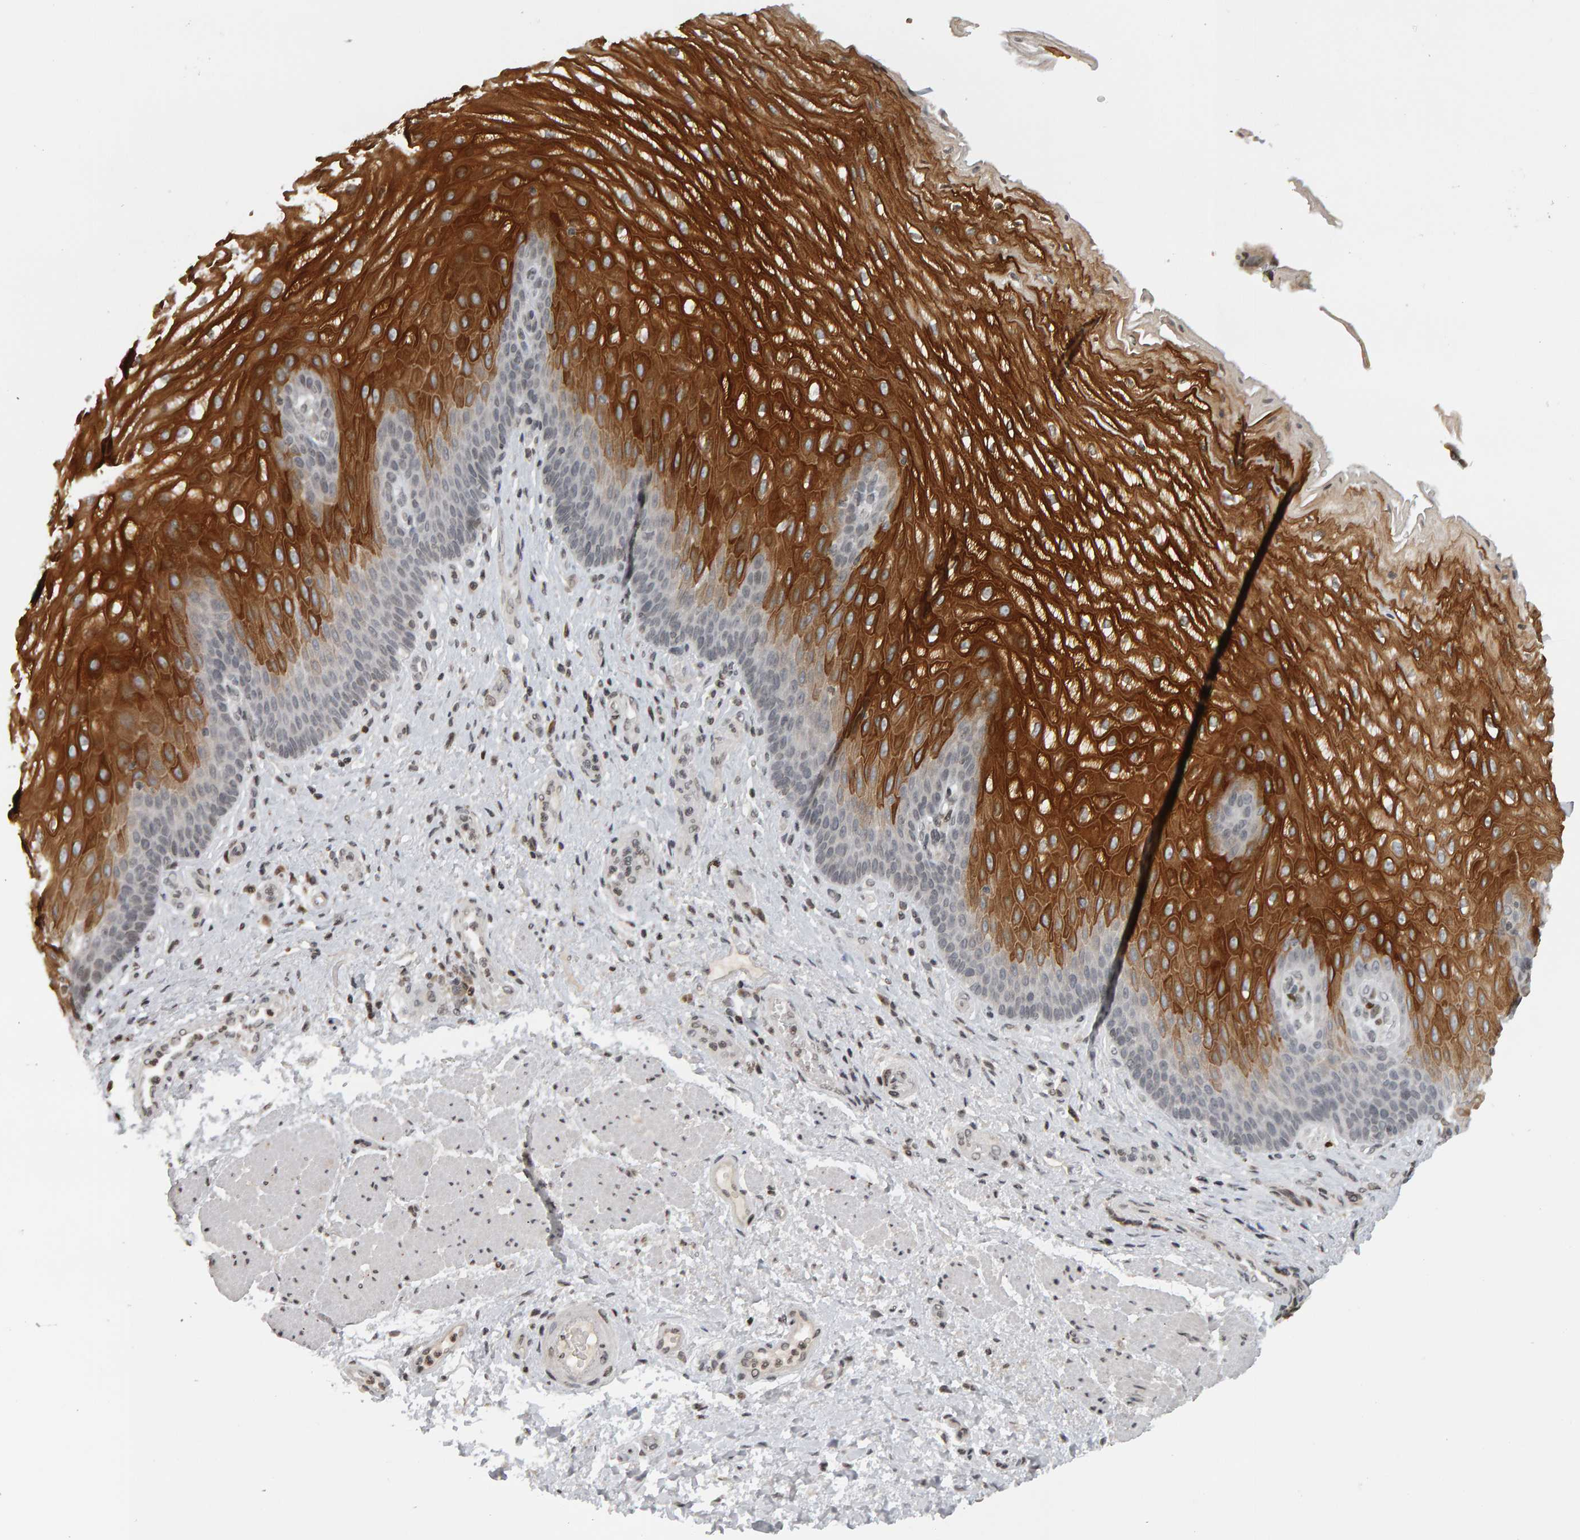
{"staining": {"intensity": "strong", "quantity": ">75%", "location": "cytoplasmic/membranous"}, "tissue": "esophagus", "cell_type": "Squamous epithelial cells", "image_type": "normal", "snomed": [{"axis": "morphology", "description": "Normal tissue, NOS"}, {"axis": "topography", "description": "Esophagus"}], "caption": "The photomicrograph displays staining of benign esophagus, revealing strong cytoplasmic/membranous protein positivity (brown color) within squamous epithelial cells.", "gene": "TRAM1", "patient": {"sex": "male", "age": 54}}